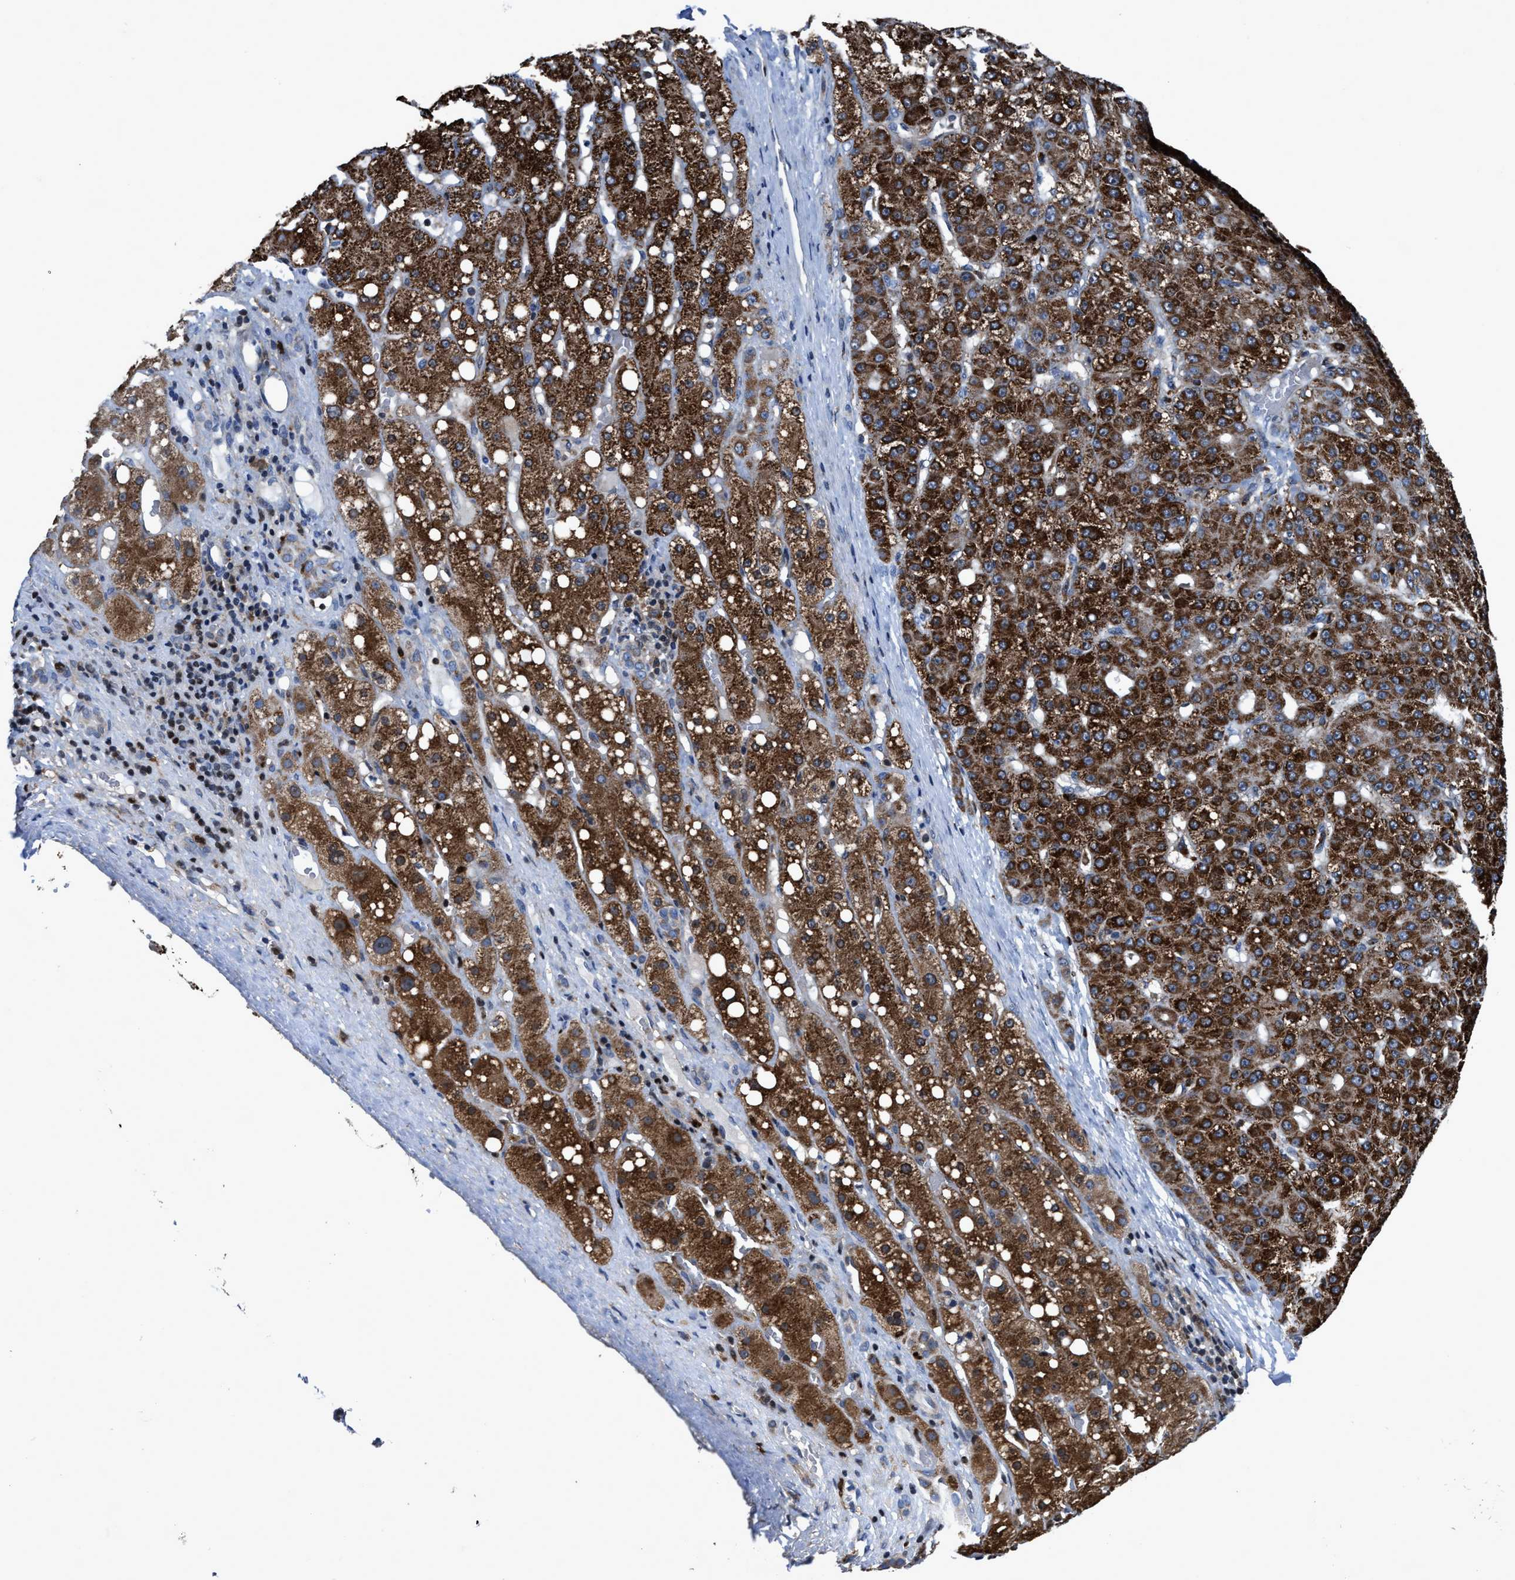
{"staining": {"intensity": "strong", "quantity": ">75%", "location": "cytoplasmic/membranous"}, "tissue": "liver cancer", "cell_type": "Tumor cells", "image_type": "cancer", "snomed": [{"axis": "morphology", "description": "Carcinoma, Hepatocellular, NOS"}, {"axis": "topography", "description": "Liver"}], "caption": "About >75% of tumor cells in human hepatocellular carcinoma (liver) demonstrate strong cytoplasmic/membranous protein positivity as visualized by brown immunohistochemical staining.", "gene": "RGS10", "patient": {"sex": "male", "age": 67}}